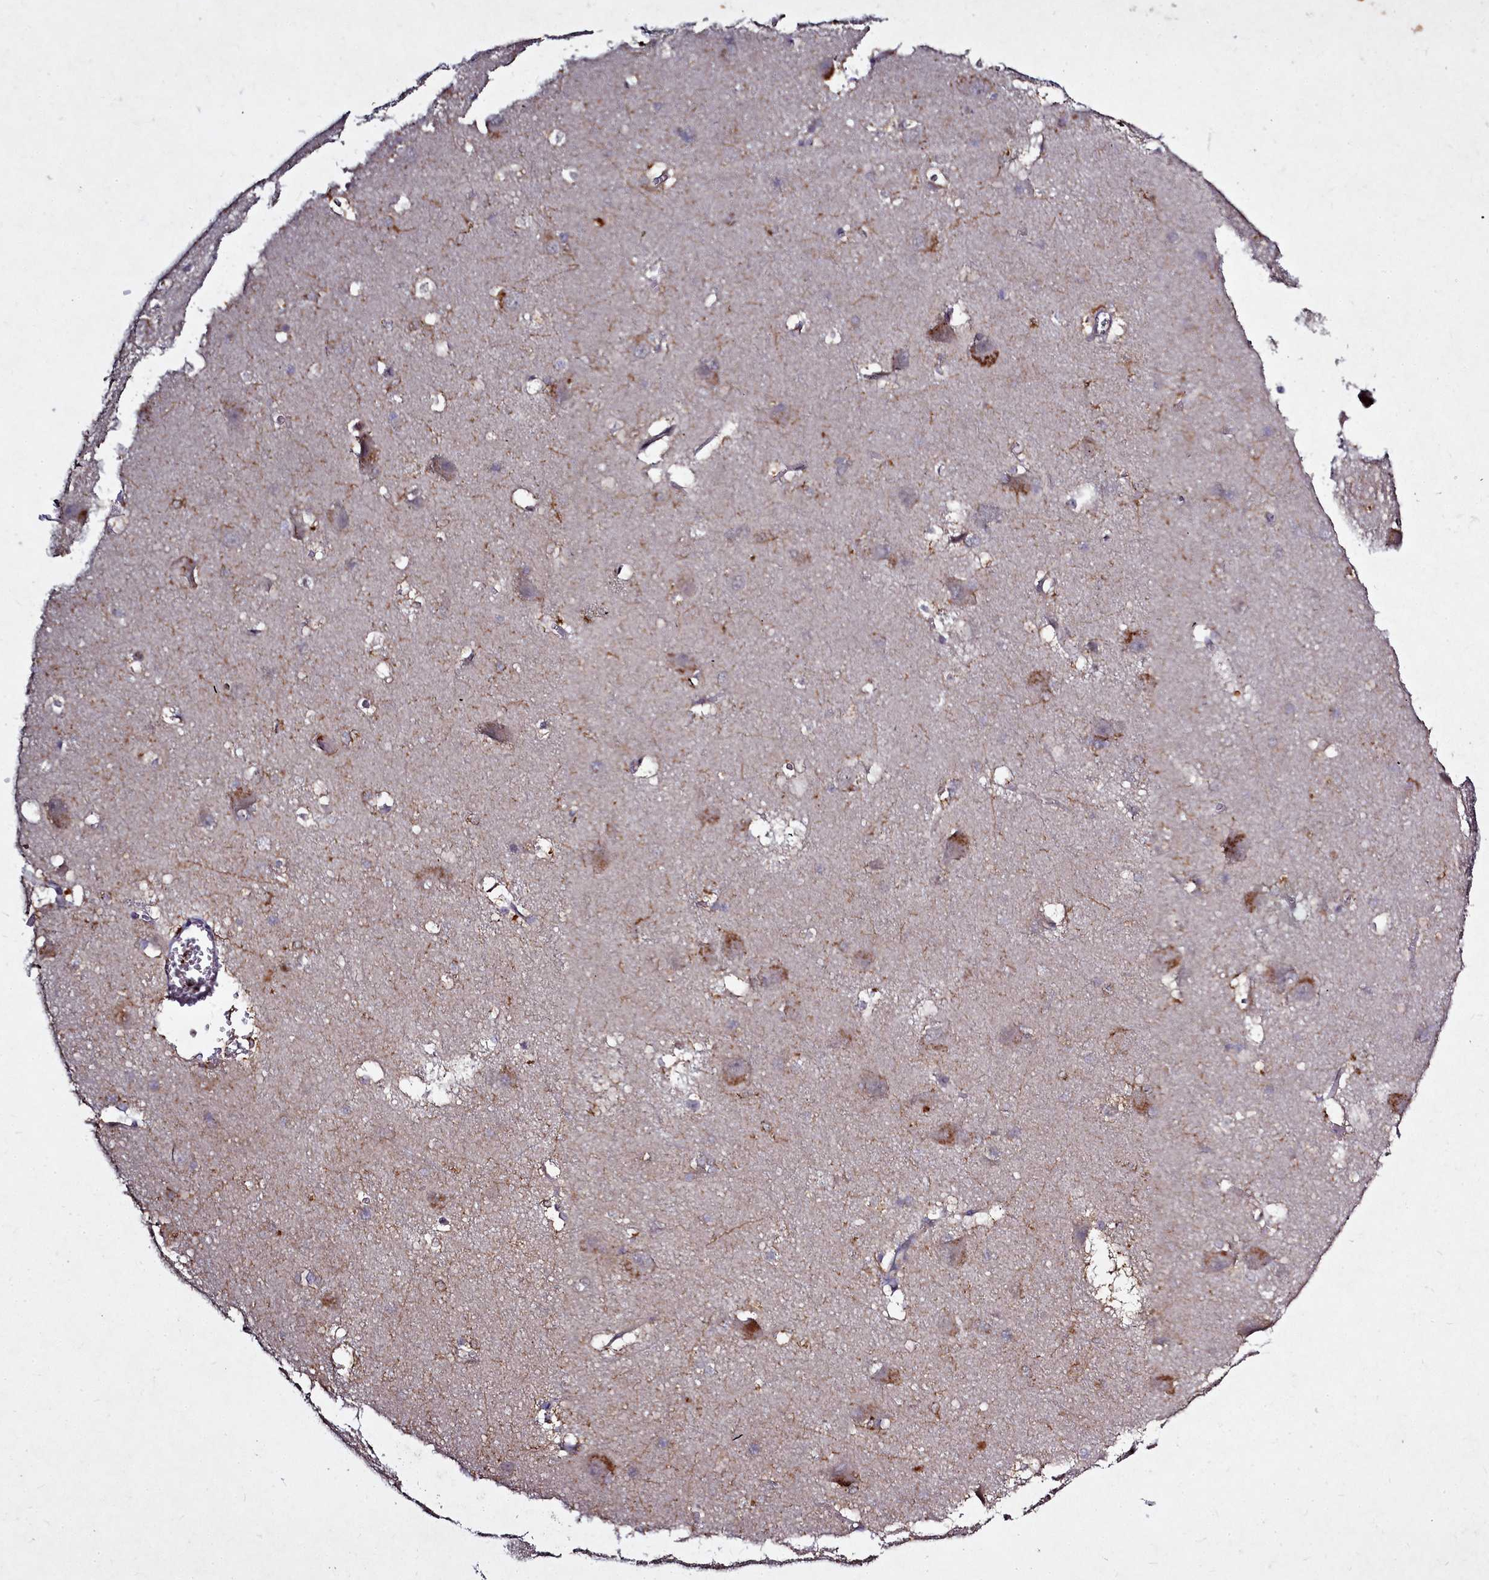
{"staining": {"intensity": "weak", "quantity": "25%-75%", "location": "cytoplasmic/membranous"}, "tissue": "caudate", "cell_type": "Glial cells", "image_type": "normal", "snomed": [{"axis": "morphology", "description": "Normal tissue, NOS"}, {"axis": "topography", "description": "Lateral ventricle wall"}], "caption": "Immunohistochemistry of unremarkable human caudate exhibits low levels of weak cytoplasmic/membranous positivity in approximately 25%-75% of glial cells. The protein of interest is shown in brown color, while the nuclei are stained blue.", "gene": "NCKAP1L", "patient": {"sex": "male", "age": 37}}